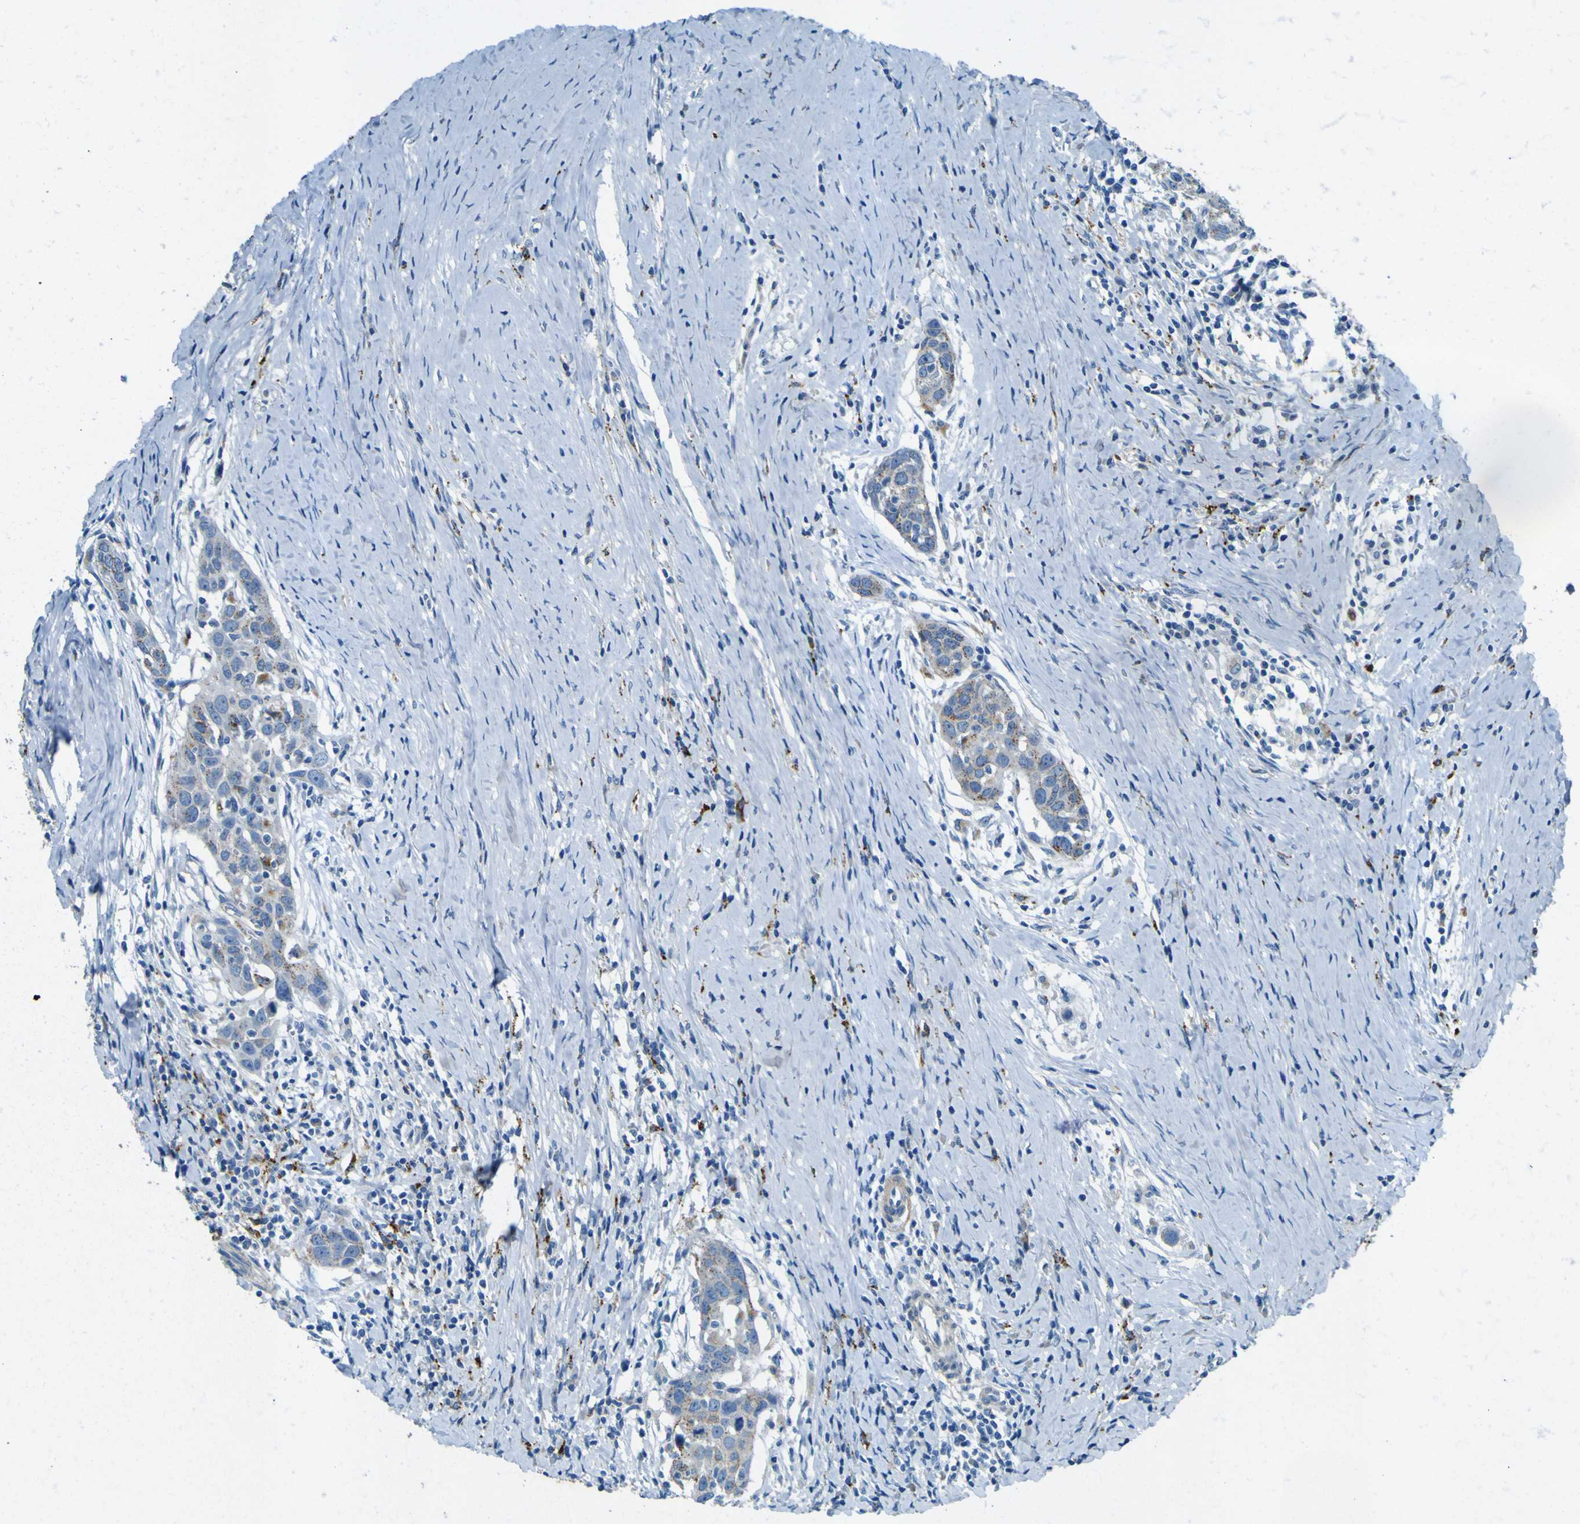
{"staining": {"intensity": "weak", "quantity": "<25%", "location": "cytoplasmic/membranous"}, "tissue": "head and neck cancer", "cell_type": "Tumor cells", "image_type": "cancer", "snomed": [{"axis": "morphology", "description": "Squamous cell carcinoma, NOS"}, {"axis": "topography", "description": "Oral tissue"}, {"axis": "topography", "description": "Head-Neck"}], "caption": "Micrograph shows no significant protein positivity in tumor cells of head and neck cancer.", "gene": "PDE9A", "patient": {"sex": "female", "age": 50}}